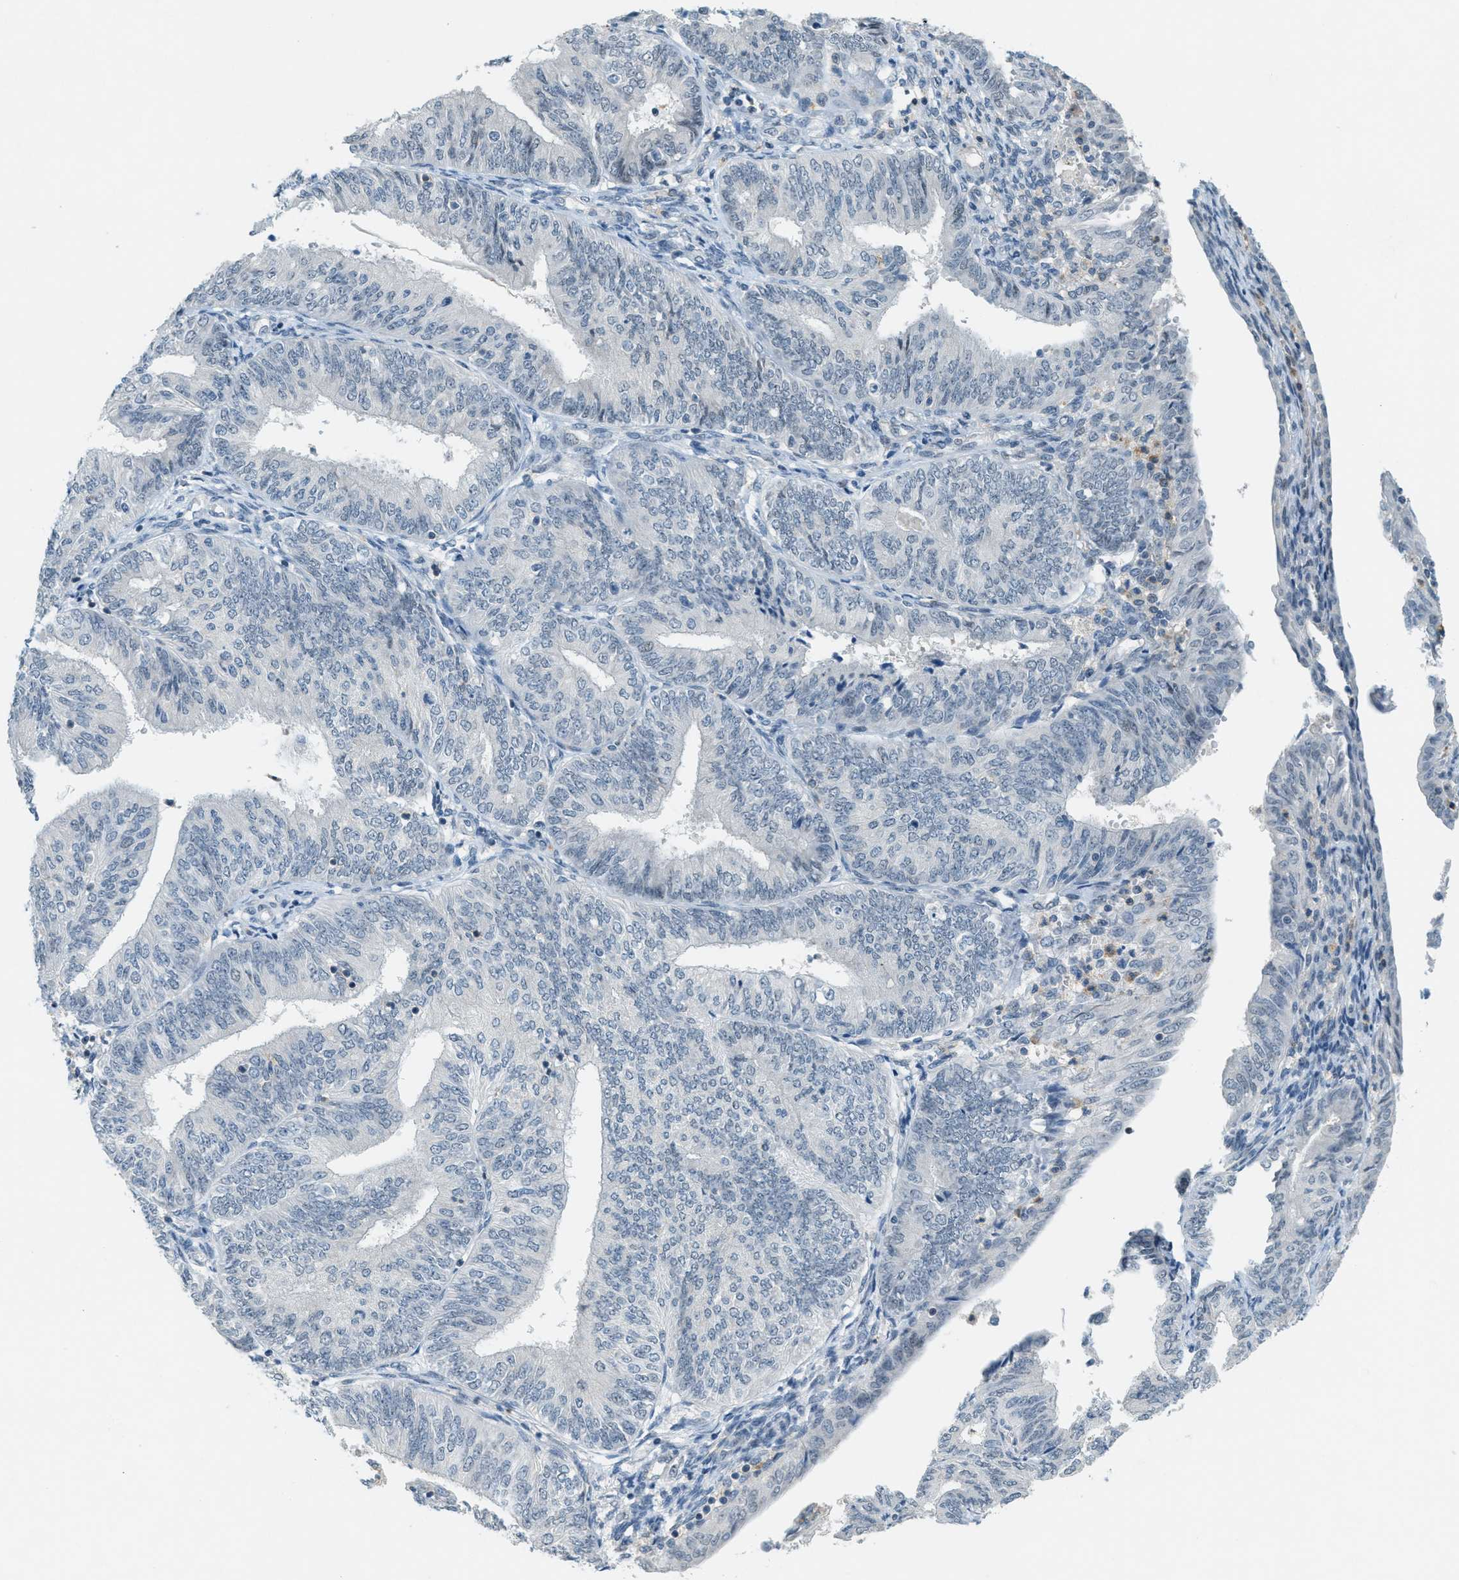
{"staining": {"intensity": "negative", "quantity": "none", "location": "none"}, "tissue": "endometrial cancer", "cell_type": "Tumor cells", "image_type": "cancer", "snomed": [{"axis": "morphology", "description": "Adenocarcinoma, NOS"}, {"axis": "topography", "description": "Endometrium"}], "caption": "Immunohistochemistry of endometrial adenocarcinoma displays no positivity in tumor cells.", "gene": "FYN", "patient": {"sex": "female", "age": 58}}